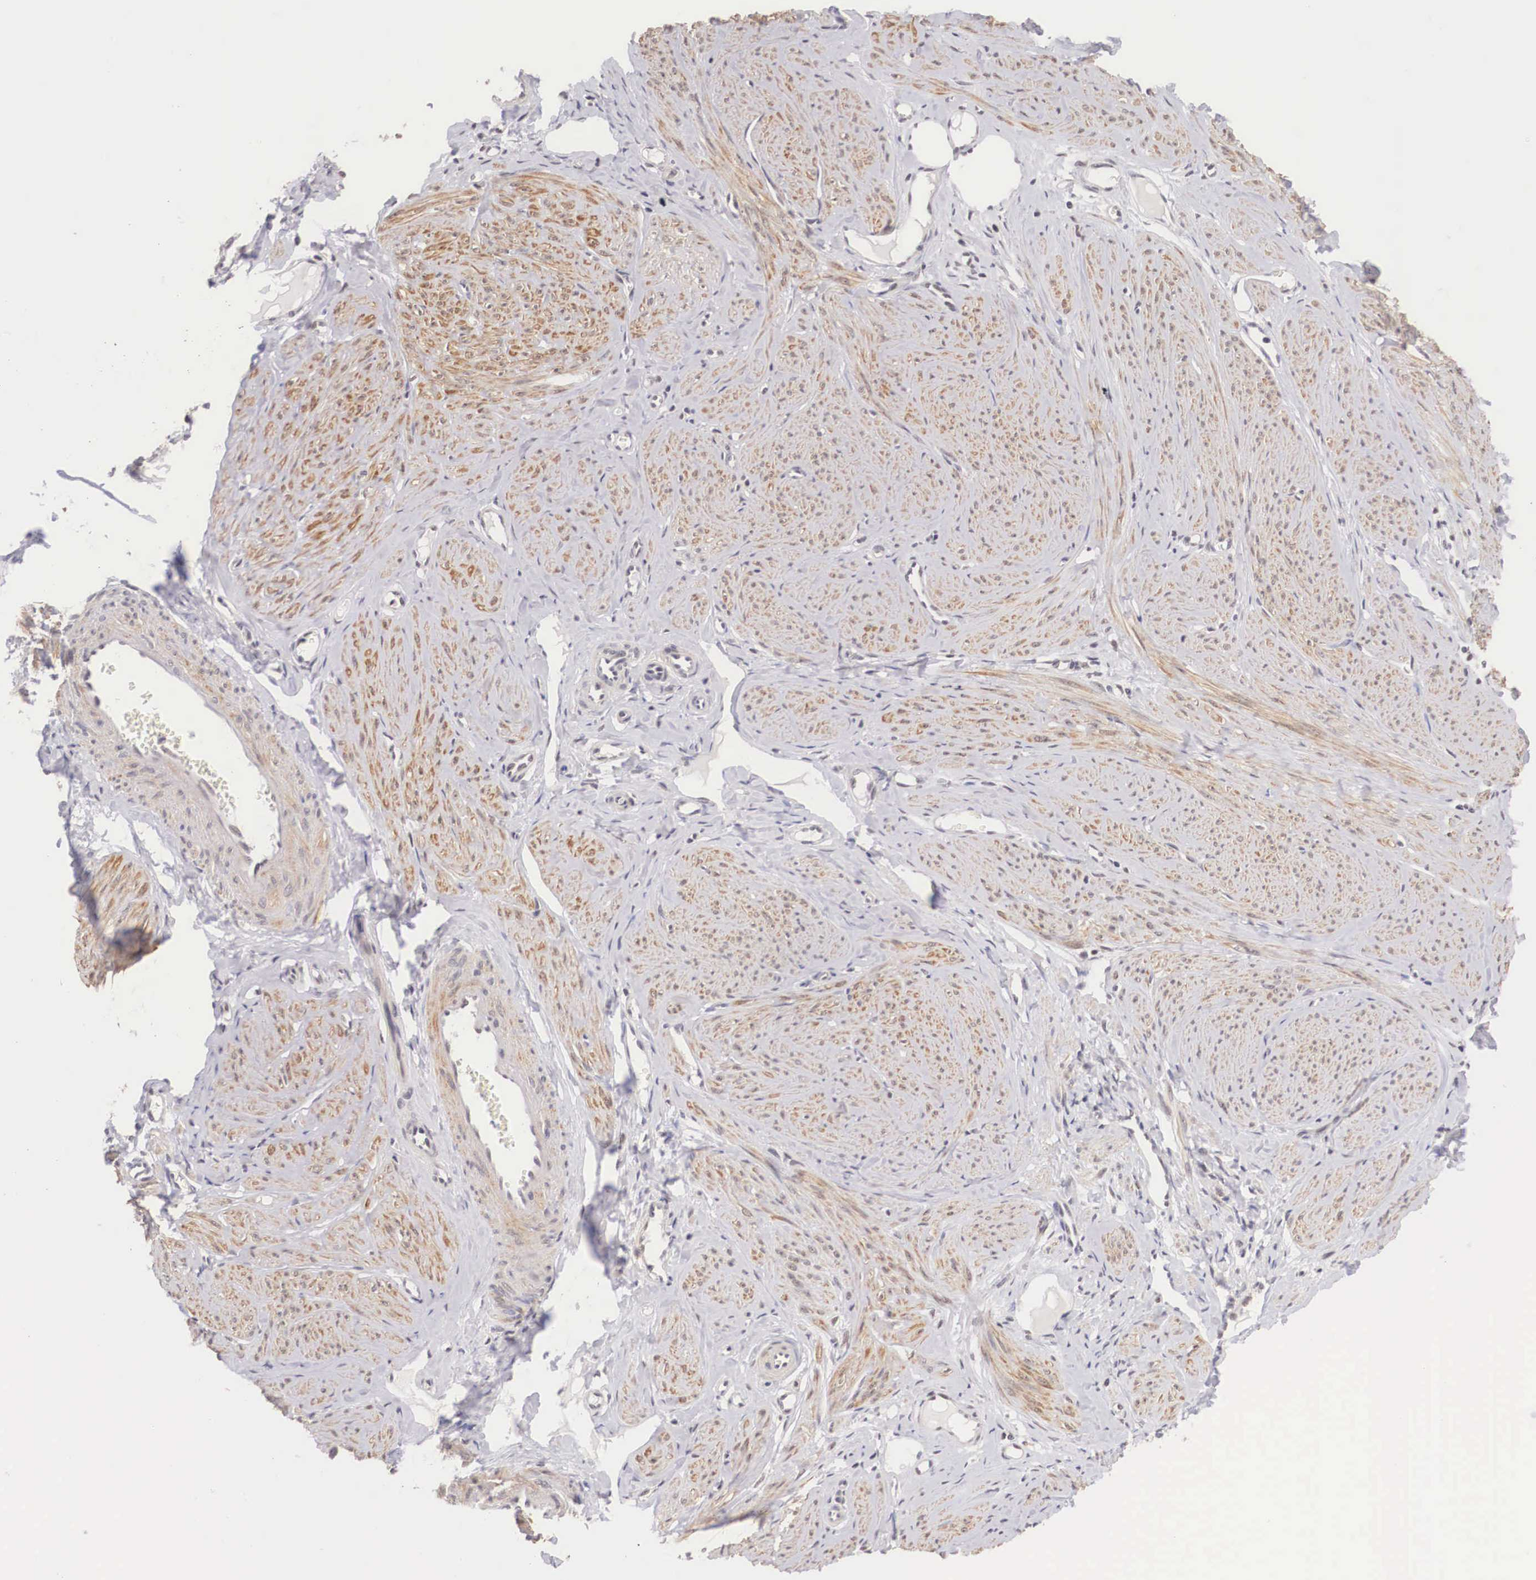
{"staining": {"intensity": "weak", "quantity": ">75%", "location": "cytoplasmic/membranous,nuclear"}, "tissue": "smooth muscle", "cell_type": "Smooth muscle cells", "image_type": "normal", "snomed": [{"axis": "morphology", "description": "Normal tissue, NOS"}, {"axis": "topography", "description": "Uterus"}], "caption": "Brown immunohistochemical staining in normal smooth muscle reveals weak cytoplasmic/membranous,nuclear staining in approximately >75% of smooth muscle cells. Ihc stains the protein in brown and the nuclei are stained blue.", "gene": "ZNF275", "patient": {"sex": "female", "age": 45}}